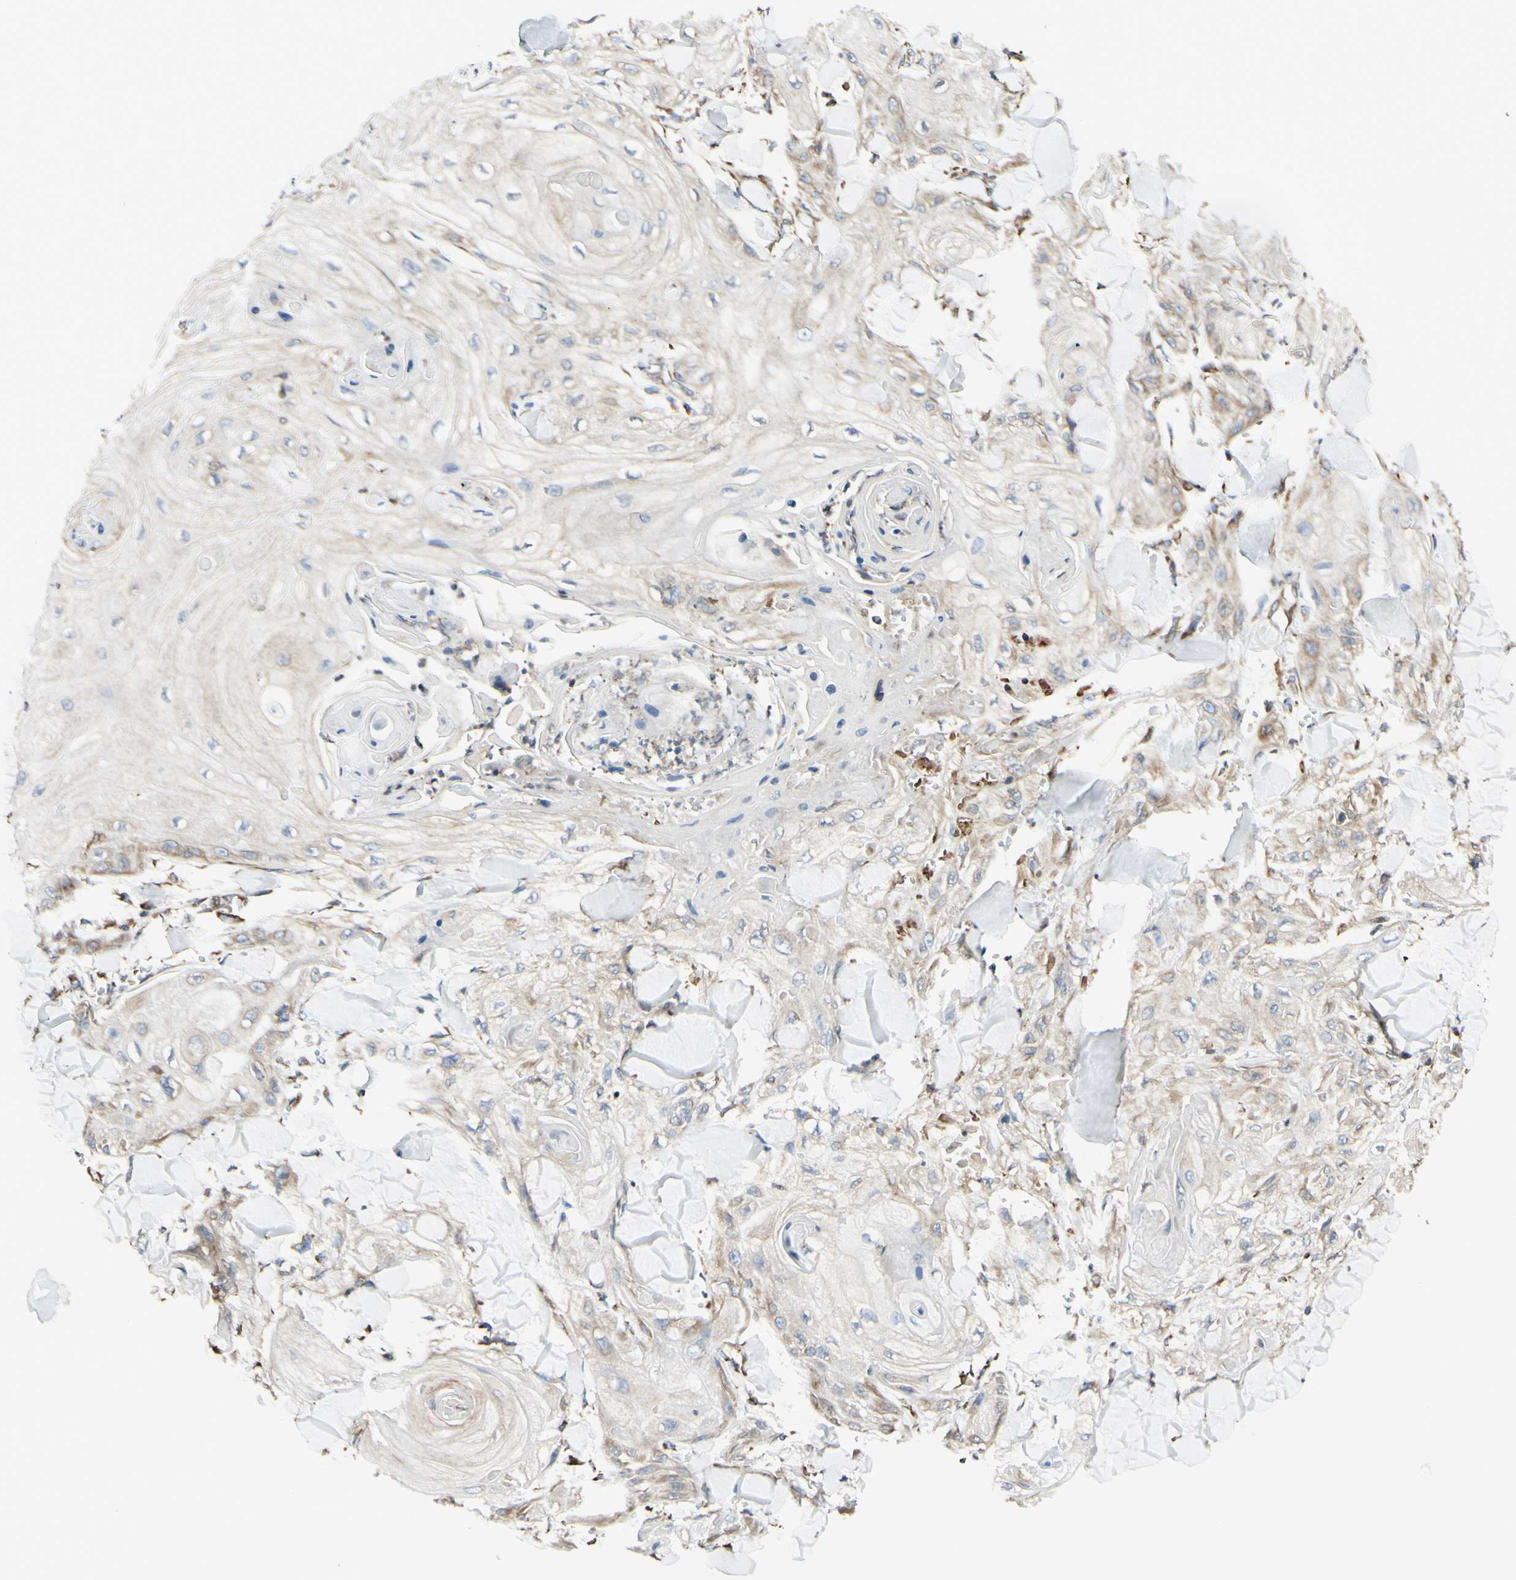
{"staining": {"intensity": "weak", "quantity": "<25%", "location": "cytoplasmic/membranous"}, "tissue": "skin cancer", "cell_type": "Tumor cells", "image_type": "cancer", "snomed": [{"axis": "morphology", "description": "Squamous cell carcinoma, NOS"}, {"axis": "topography", "description": "Skin"}], "caption": "Tumor cells are negative for brown protein staining in skin squamous cell carcinoma.", "gene": "DNAJB11", "patient": {"sex": "male", "age": 74}}